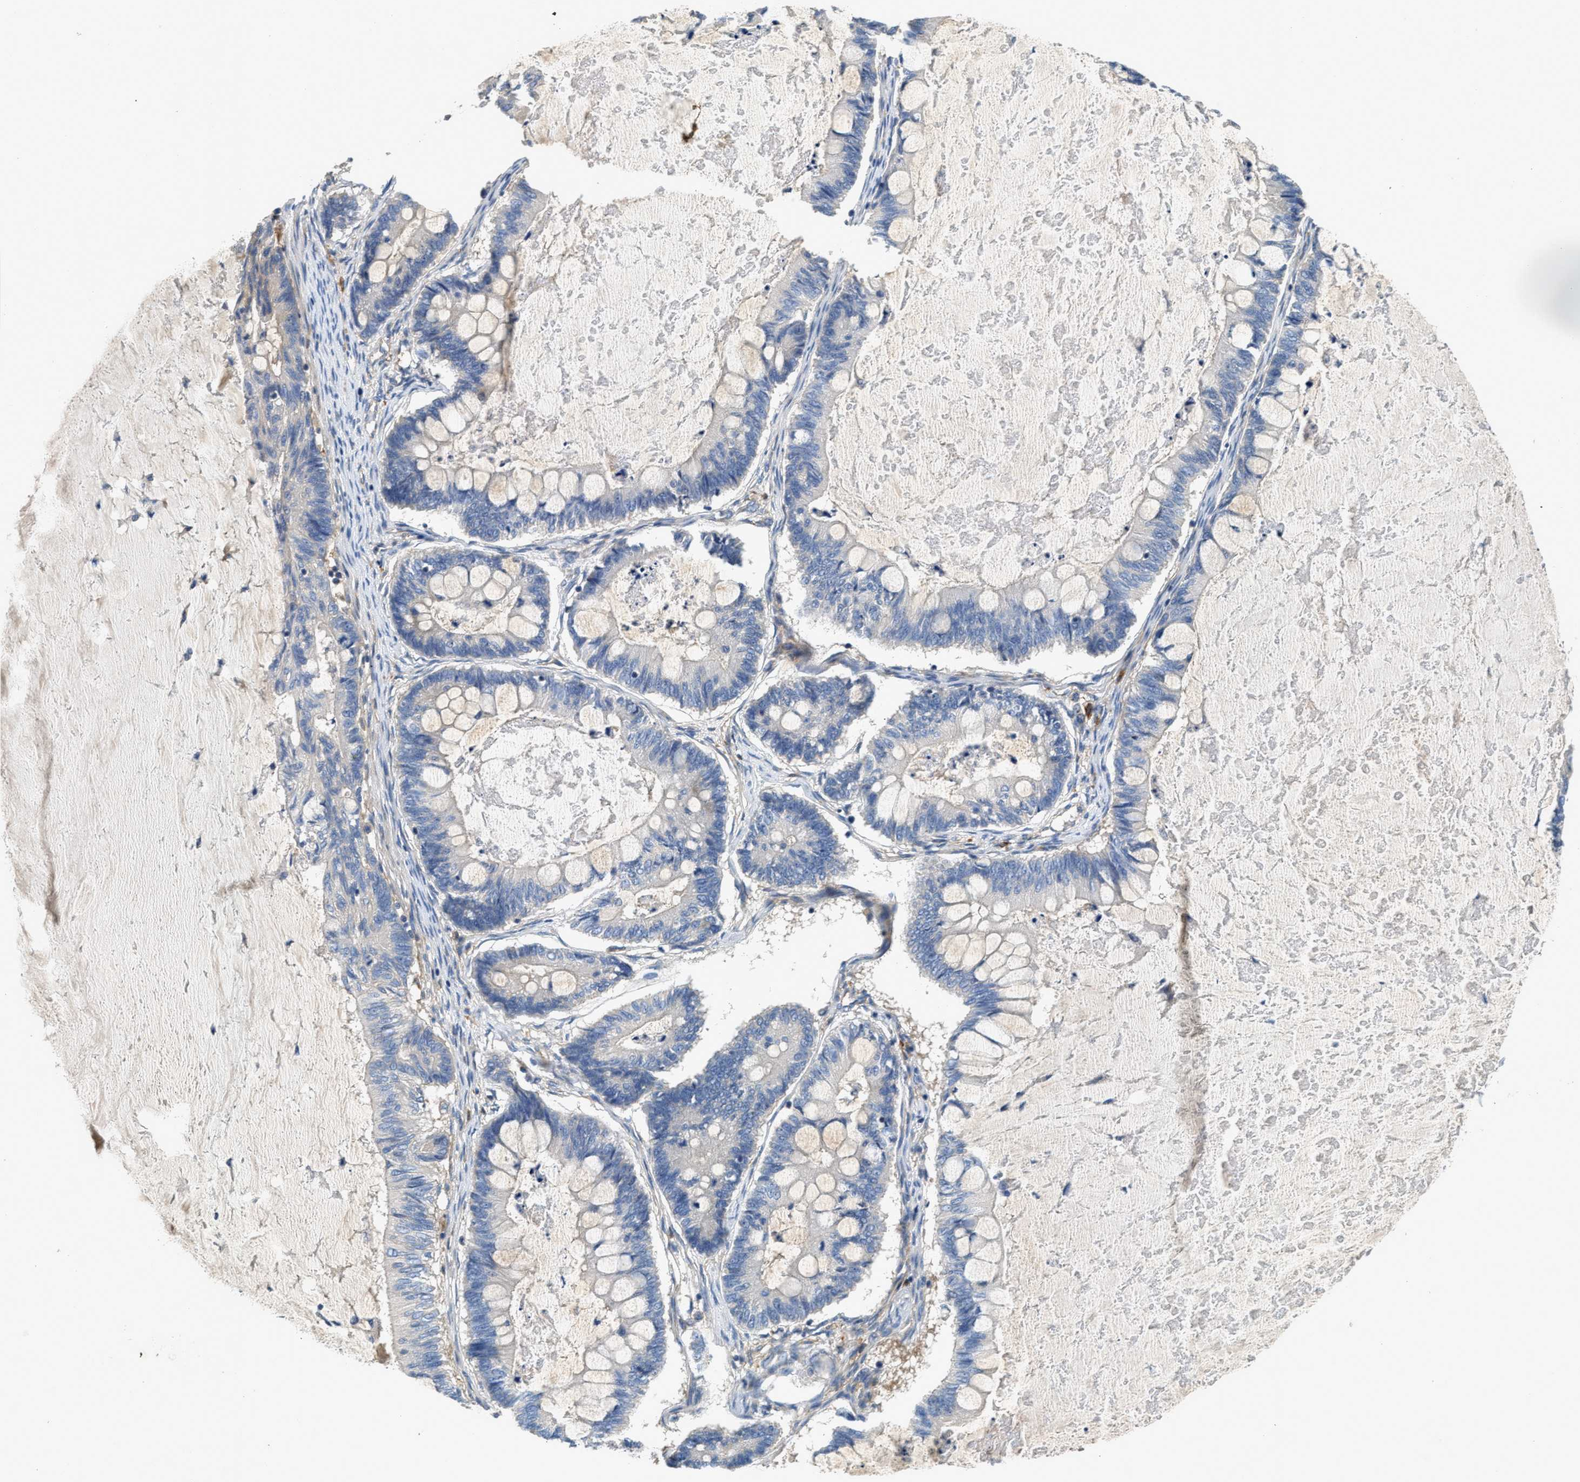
{"staining": {"intensity": "negative", "quantity": "none", "location": "none"}, "tissue": "ovarian cancer", "cell_type": "Tumor cells", "image_type": "cancer", "snomed": [{"axis": "morphology", "description": "Cystadenocarcinoma, mucinous, NOS"}, {"axis": "topography", "description": "Ovary"}], "caption": "Micrograph shows no protein expression in tumor cells of ovarian cancer tissue.", "gene": "NSUN7", "patient": {"sex": "female", "age": 61}}